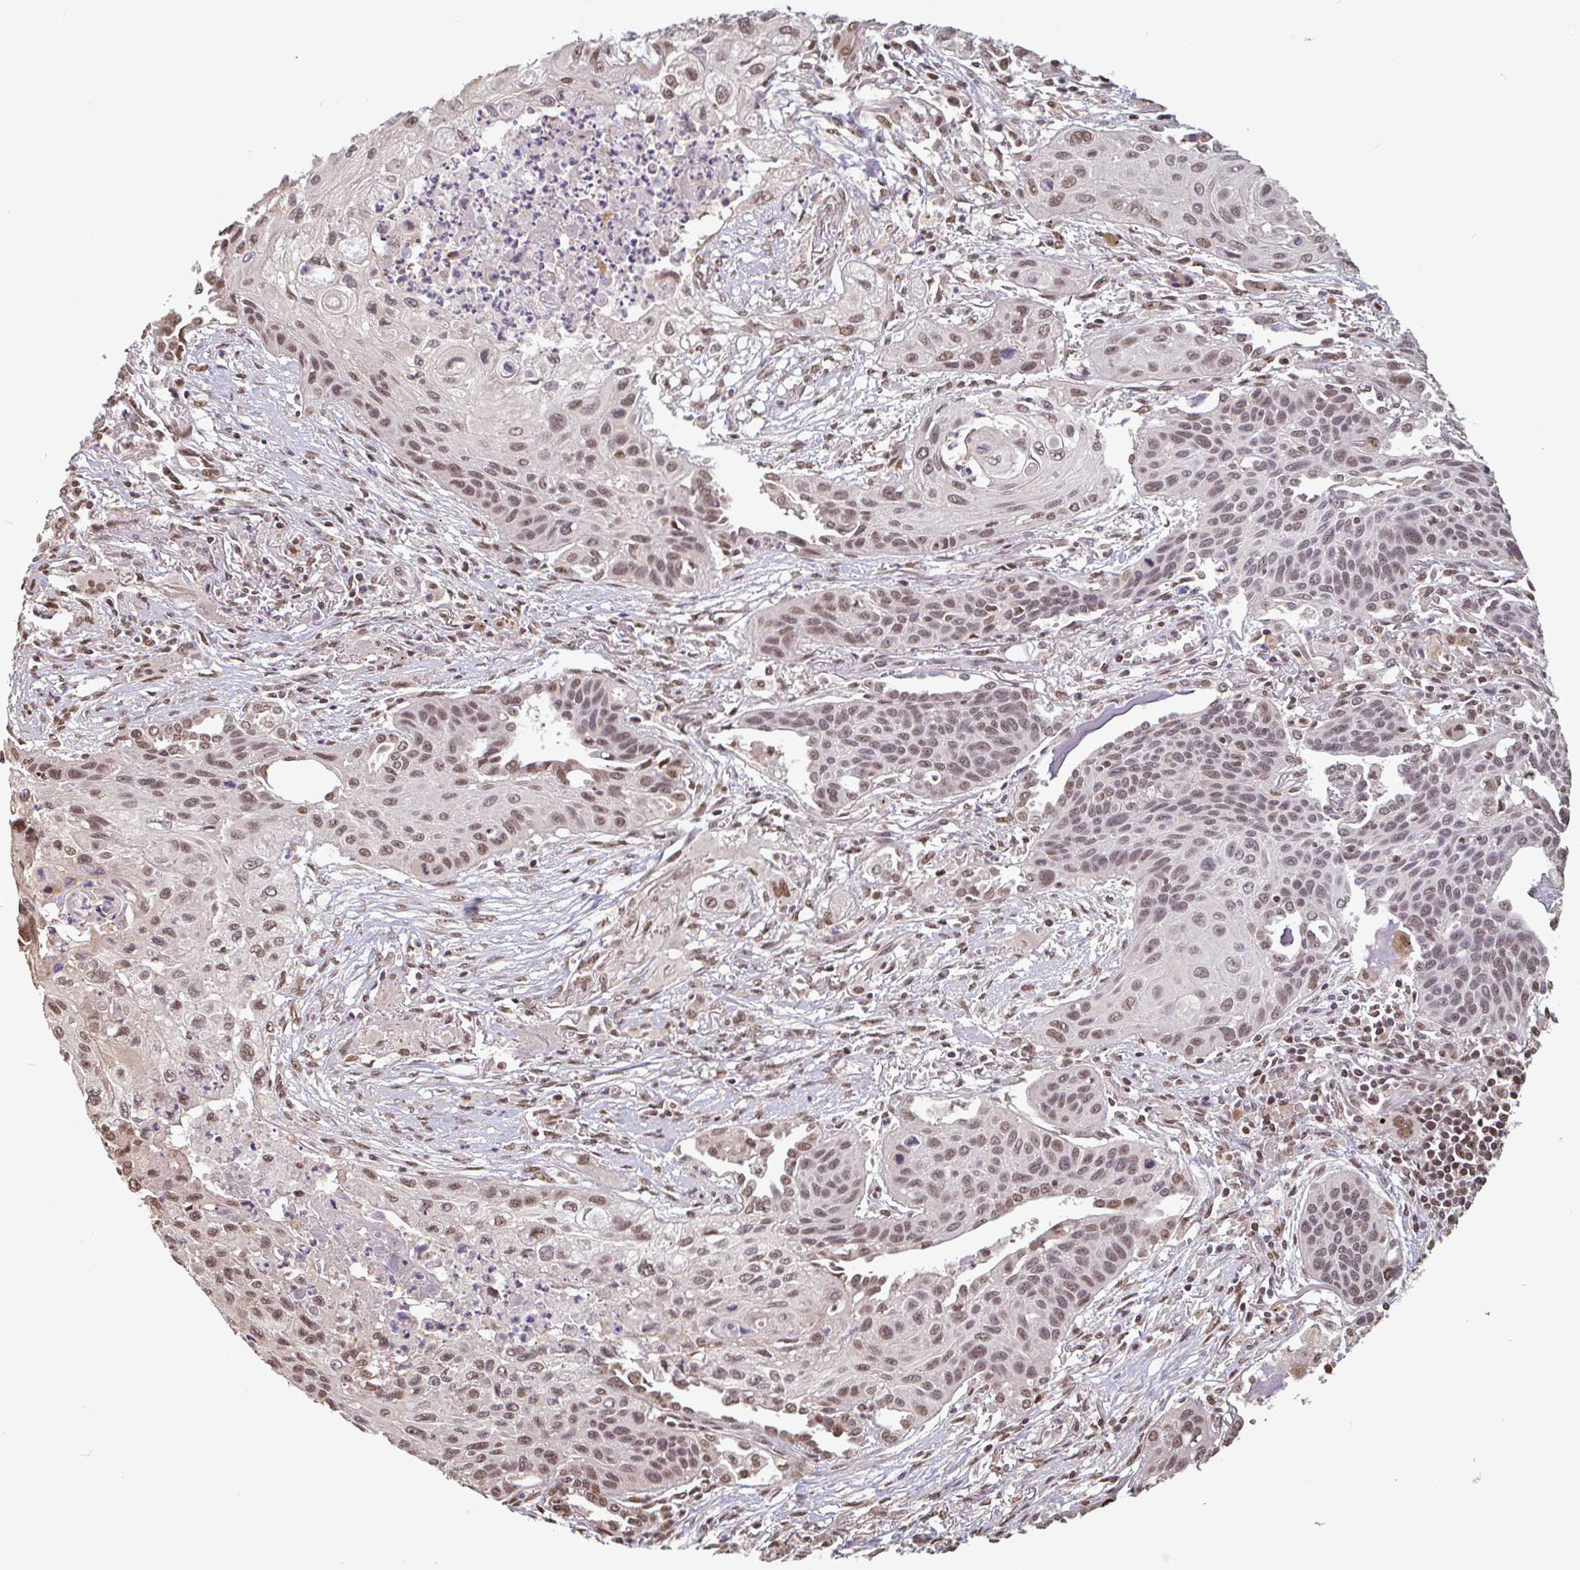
{"staining": {"intensity": "moderate", "quantity": ">75%", "location": "nuclear"}, "tissue": "lung cancer", "cell_type": "Tumor cells", "image_type": "cancer", "snomed": [{"axis": "morphology", "description": "Squamous cell carcinoma, NOS"}, {"axis": "topography", "description": "Lung"}], "caption": "Moderate nuclear expression for a protein is appreciated in approximately >75% of tumor cells of squamous cell carcinoma (lung) using immunohistochemistry (IHC).", "gene": "DR1", "patient": {"sex": "male", "age": 71}}